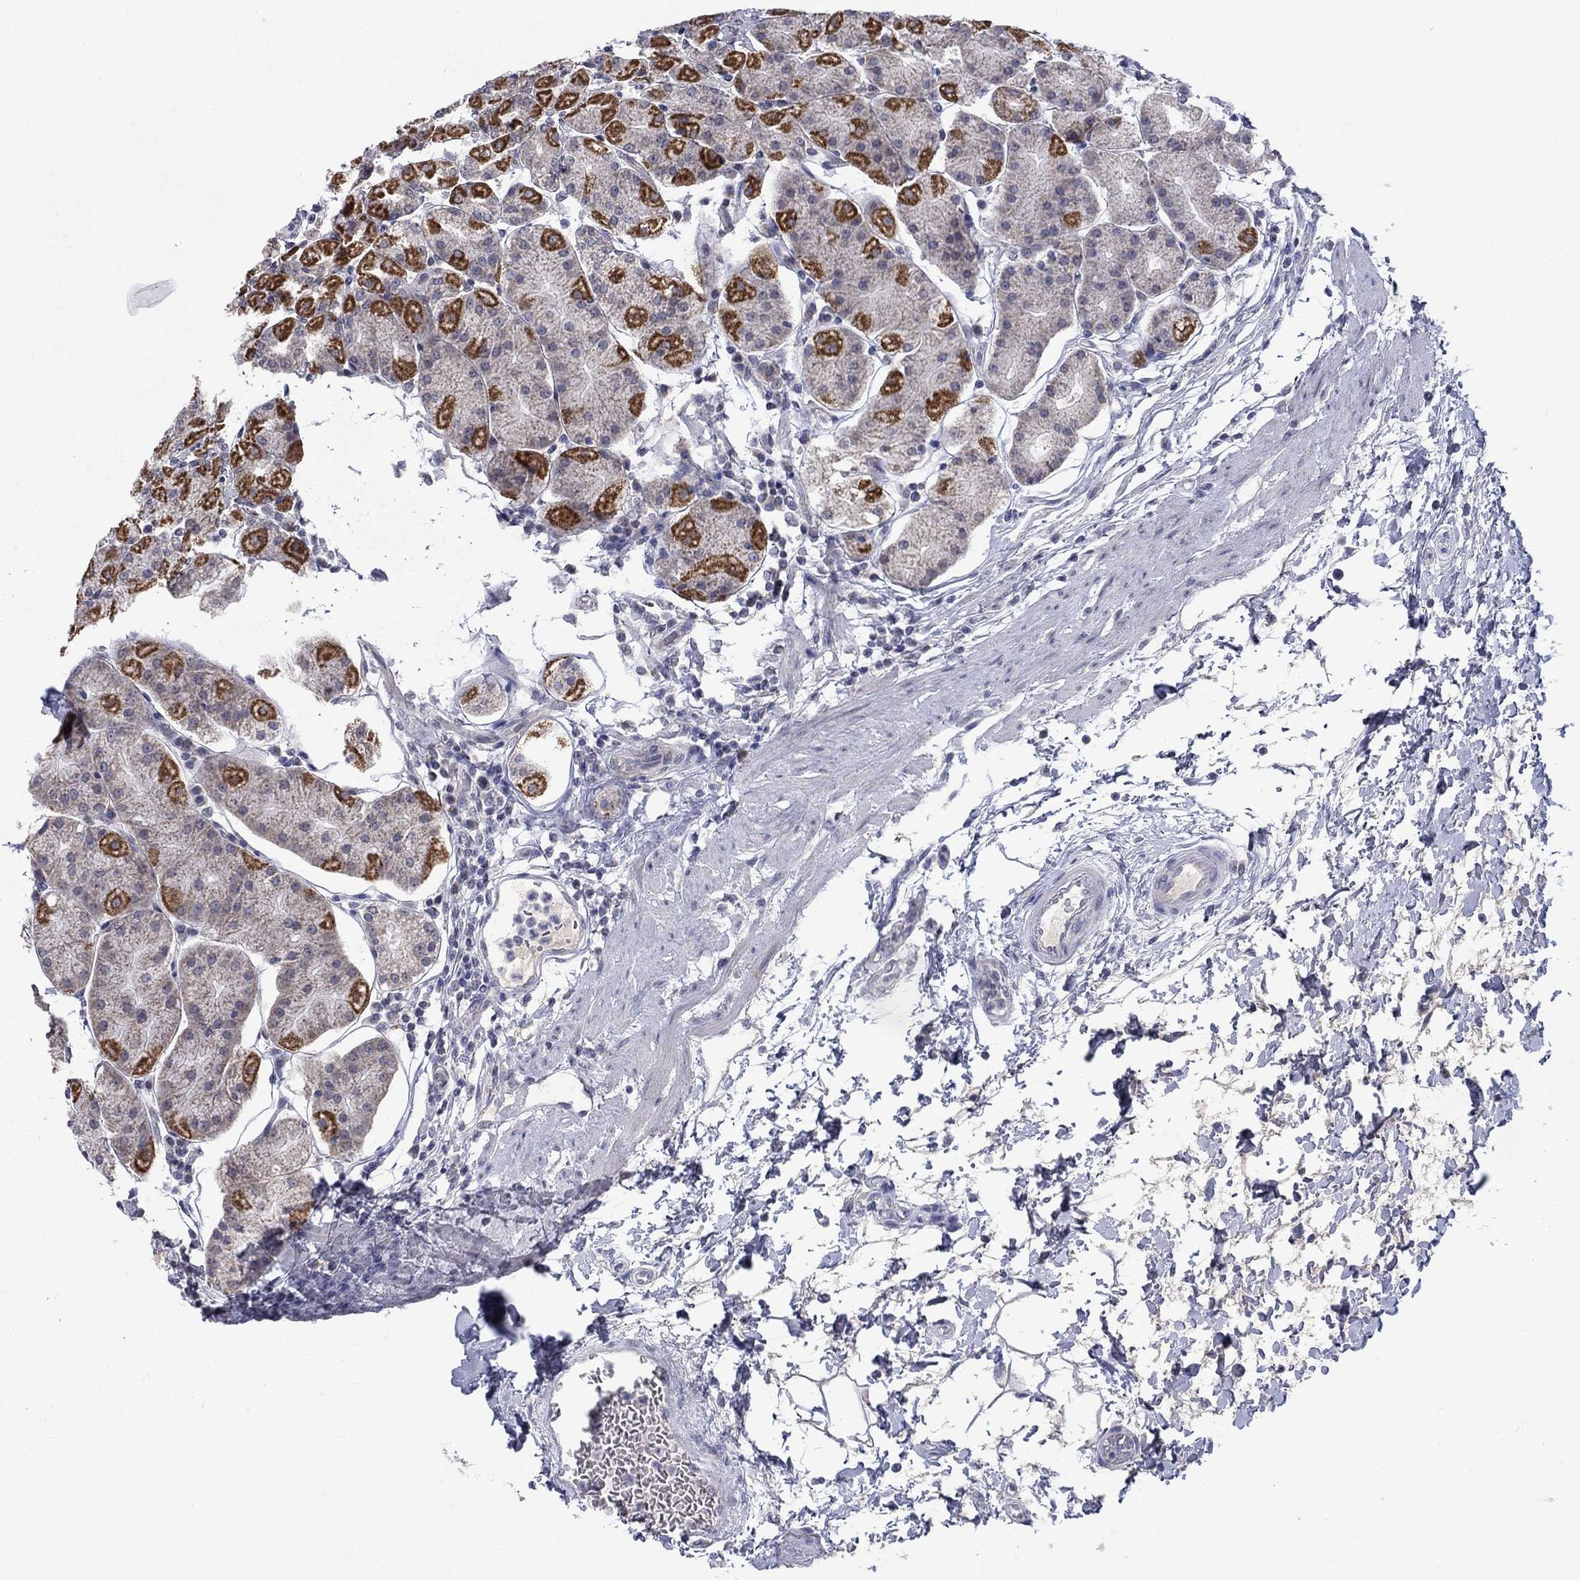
{"staining": {"intensity": "strong", "quantity": "25%-75%", "location": "cytoplasmic/membranous"}, "tissue": "stomach", "cell_type": "Glandular cells", "image_type": "normal", "snomed": [{"axis": "morphology", "description": "Normal tissue, NOS"}, {"axis": "topography", "description": "Stomach"}], "caption": "About 25%-75% of glandular cells in normal stomach display strong cytoplasmic/membranous protein positivity as visualized by brown immunohistochemical staining.", "gene": "KCNJ16", "patient": {"sex": "male", "age": 54}}